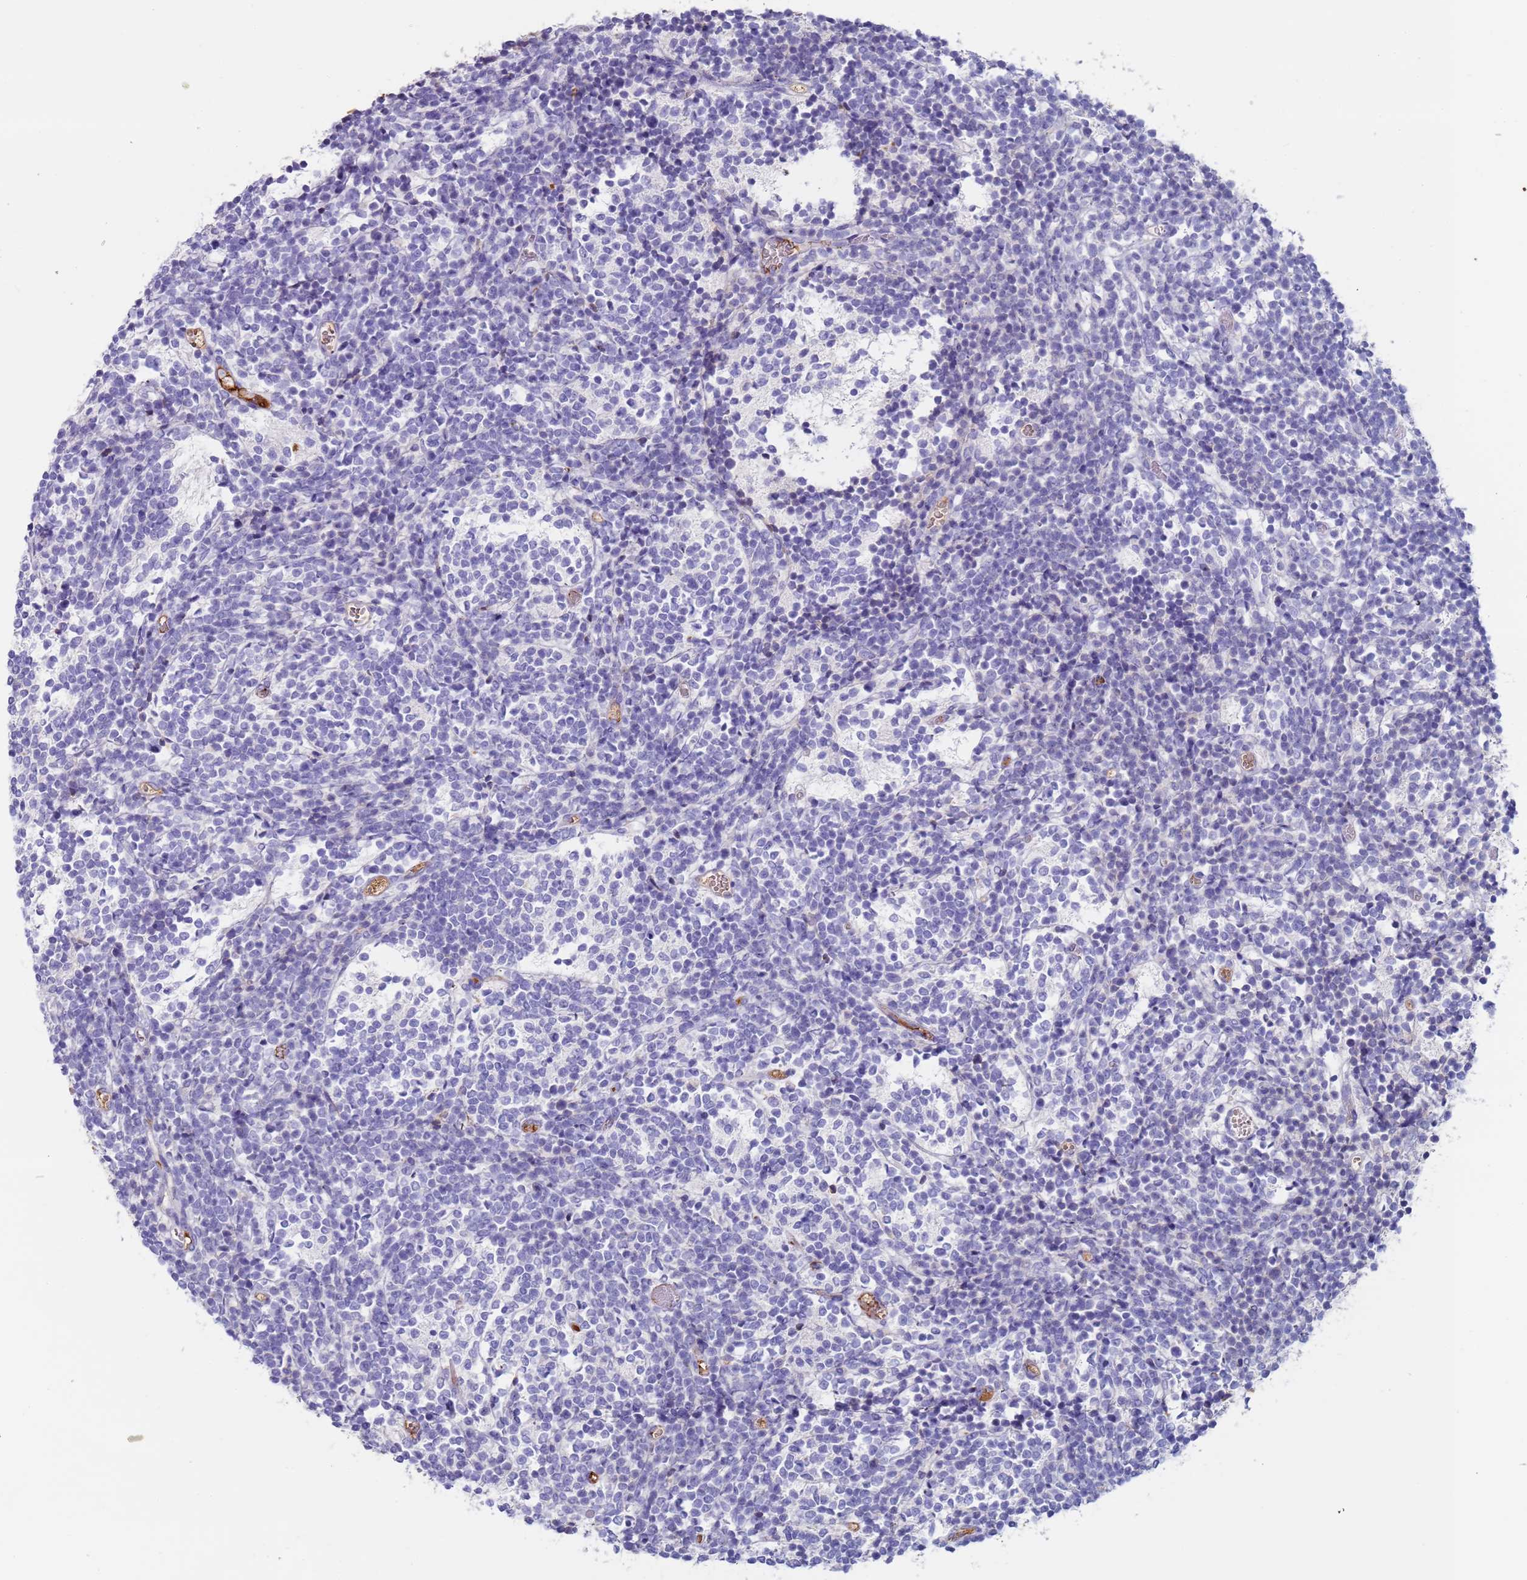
{"staining": {"intensity": "negative", "quantity": "none", "location": "none"}, "tissue": "glioma", "cell_type": "Tumor cells", "image_type": "cancer", "snomed": [{"axis": "morphology", "description": "Glioma, malignant, Low grade"}, {"axis": "topography", "description": "Brain"}], "caption": "High power microscopy image of an IHC histopathology image of malignant glioma (low-grade), revealing no significant positivity in tumor cells.", "gene": "CYSLTR2", "patient": {"sex": "female", "age": 1}}